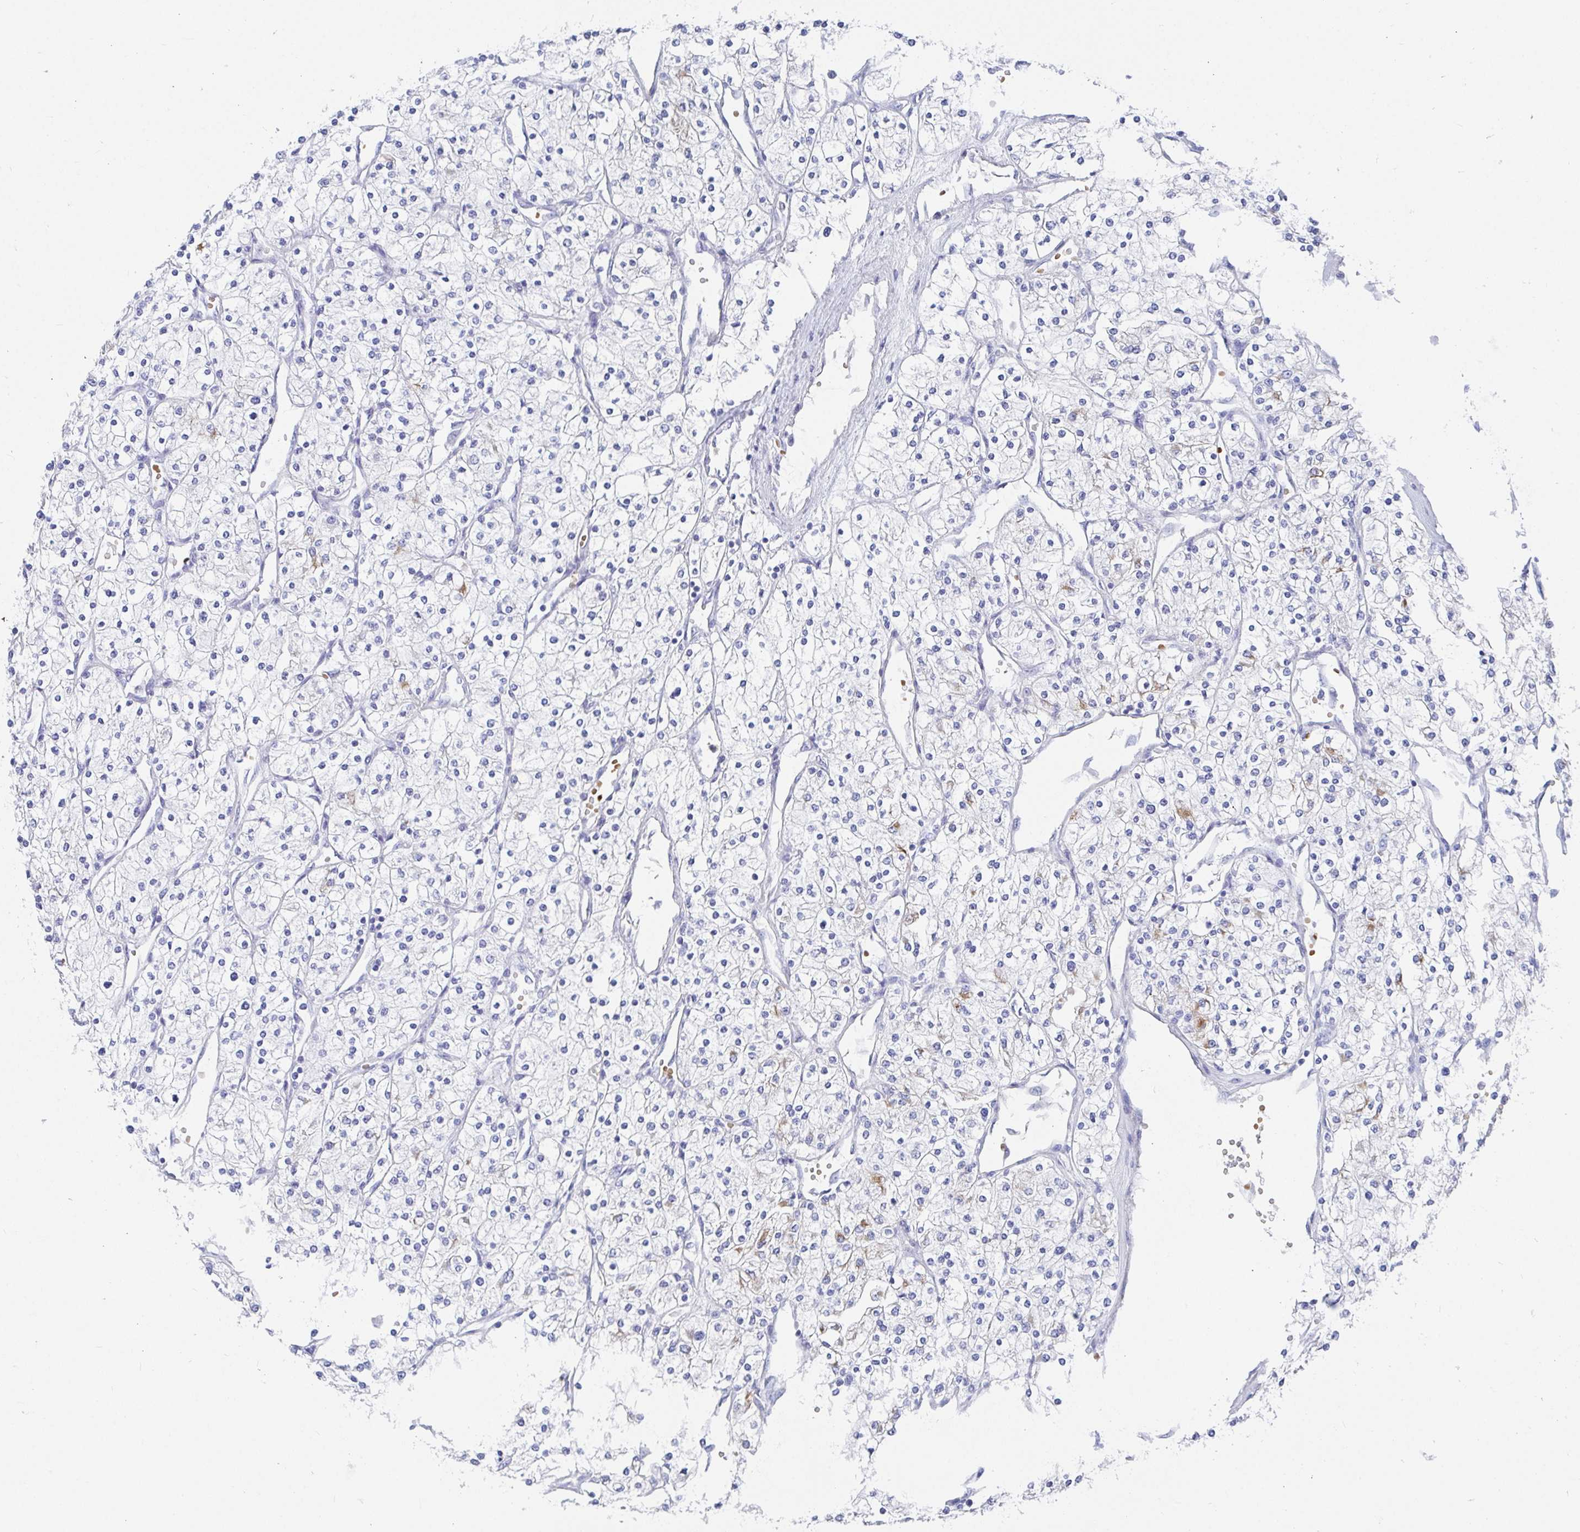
{"staining": {"intensity": "negative", "quantity": "none", "location": "none"}, "tissue": "renal cancer", "cell_type": "Tumor cells", "image_type": "cancer", "snomed": [{"axis": "morphology", "description": "Adenocarcinoma, NOS"}, {"axis": "topography", "description": "Kidney"}], "caption": "Immunohistochemical staining of human renal cancer (adenocarcinoma) displays no significant staining in tumor cells.", "gene": "CLDN8", "patient": {"sex": "male", "age": 80}}